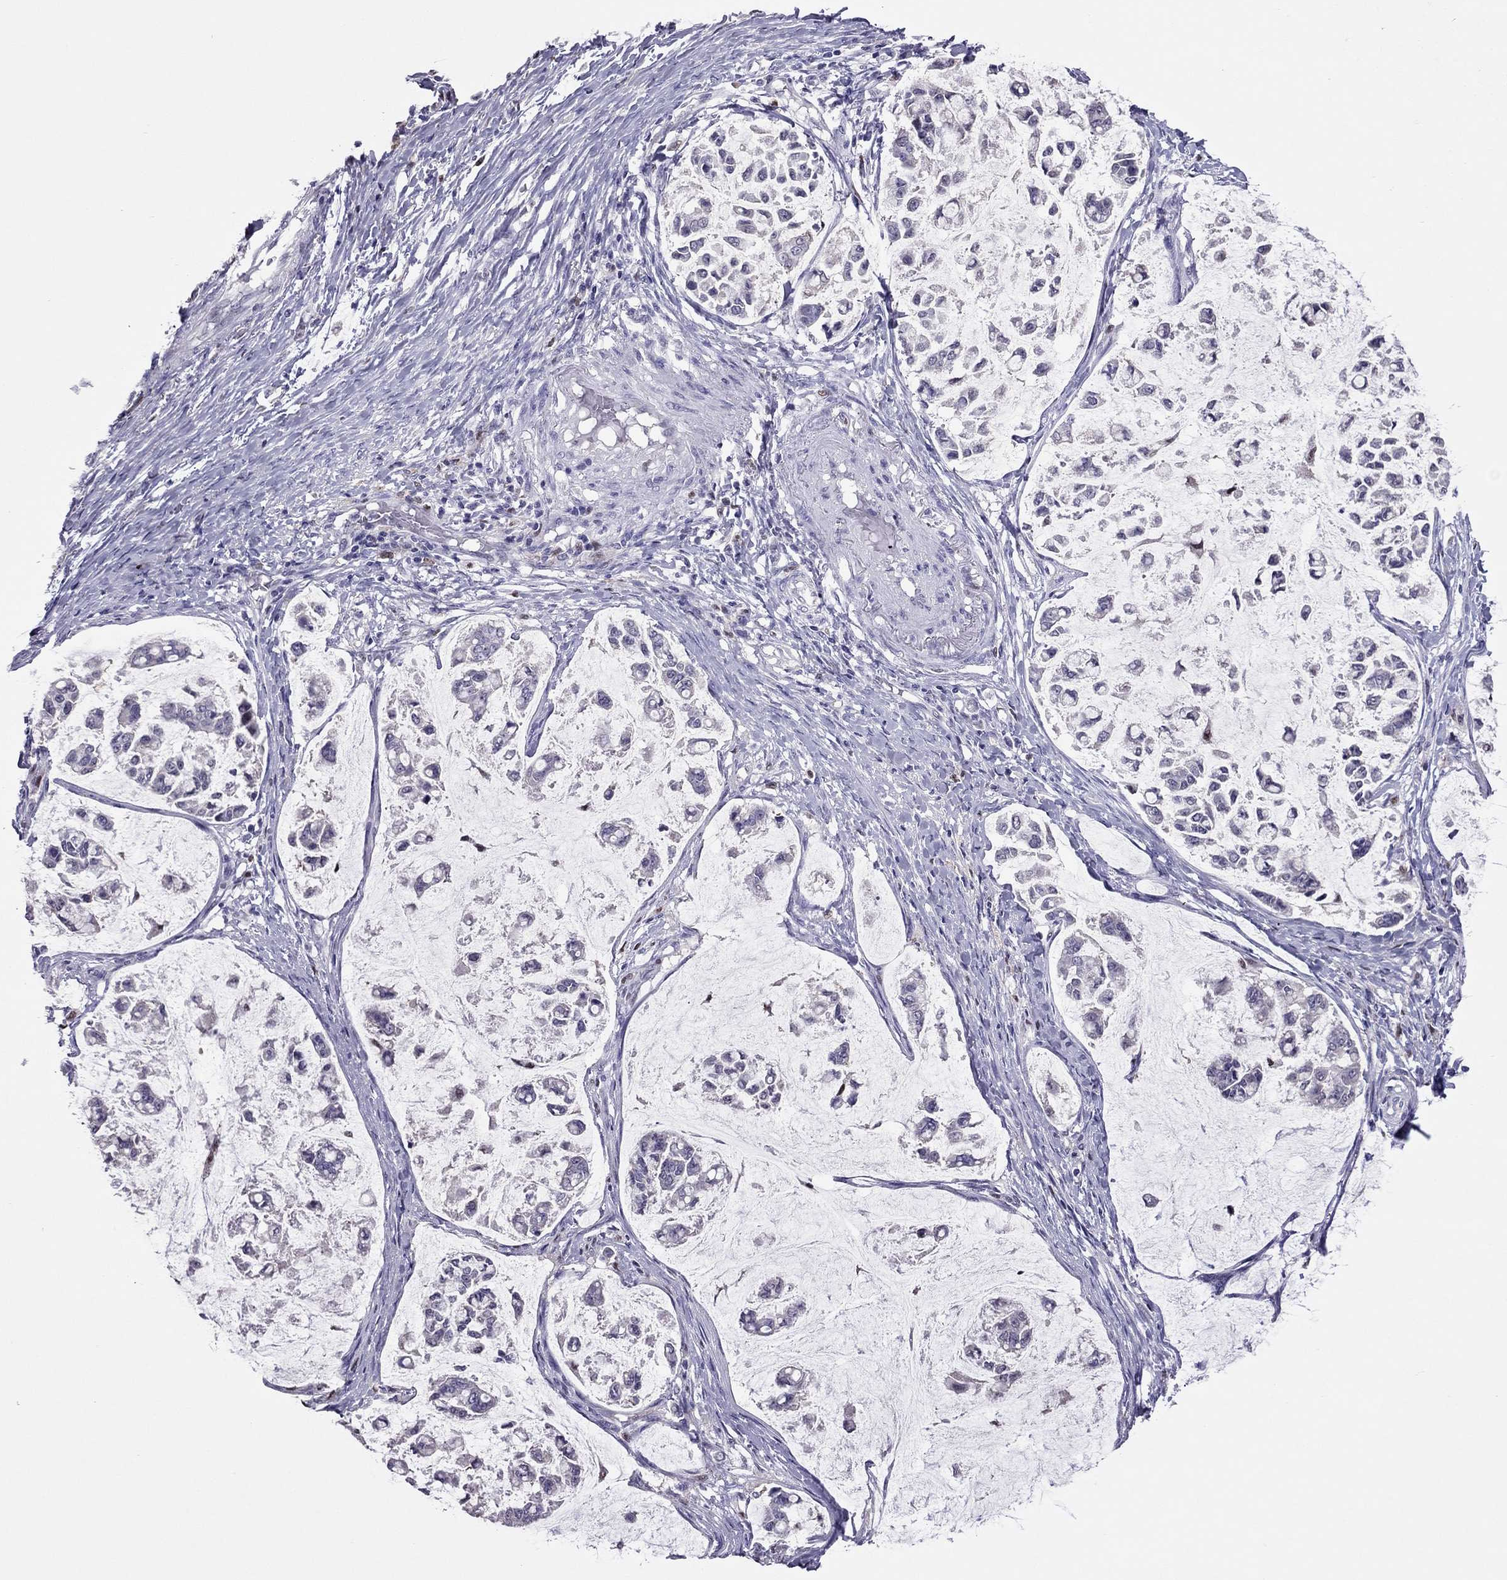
{"staining": {"intensity": "negative", "quantity": "none", "location": "none"}, "tissue": "stomach cancer", "cell_type": "Tumor cells", "image_type": "cancer", "snomed": [{"axis": "morphology", "description": "Adenocarcinoma, NOS"}, {"axis": "topography", "description": "Stomach"}], "caption": "Immunohistochemistry image of human stomach cancer (adenocarcinoma) stained for a protein (brown), which reveals no staining in tumor cells.", "gene": "SPINT3", "patient": {"sex": "male", "age": 82}}